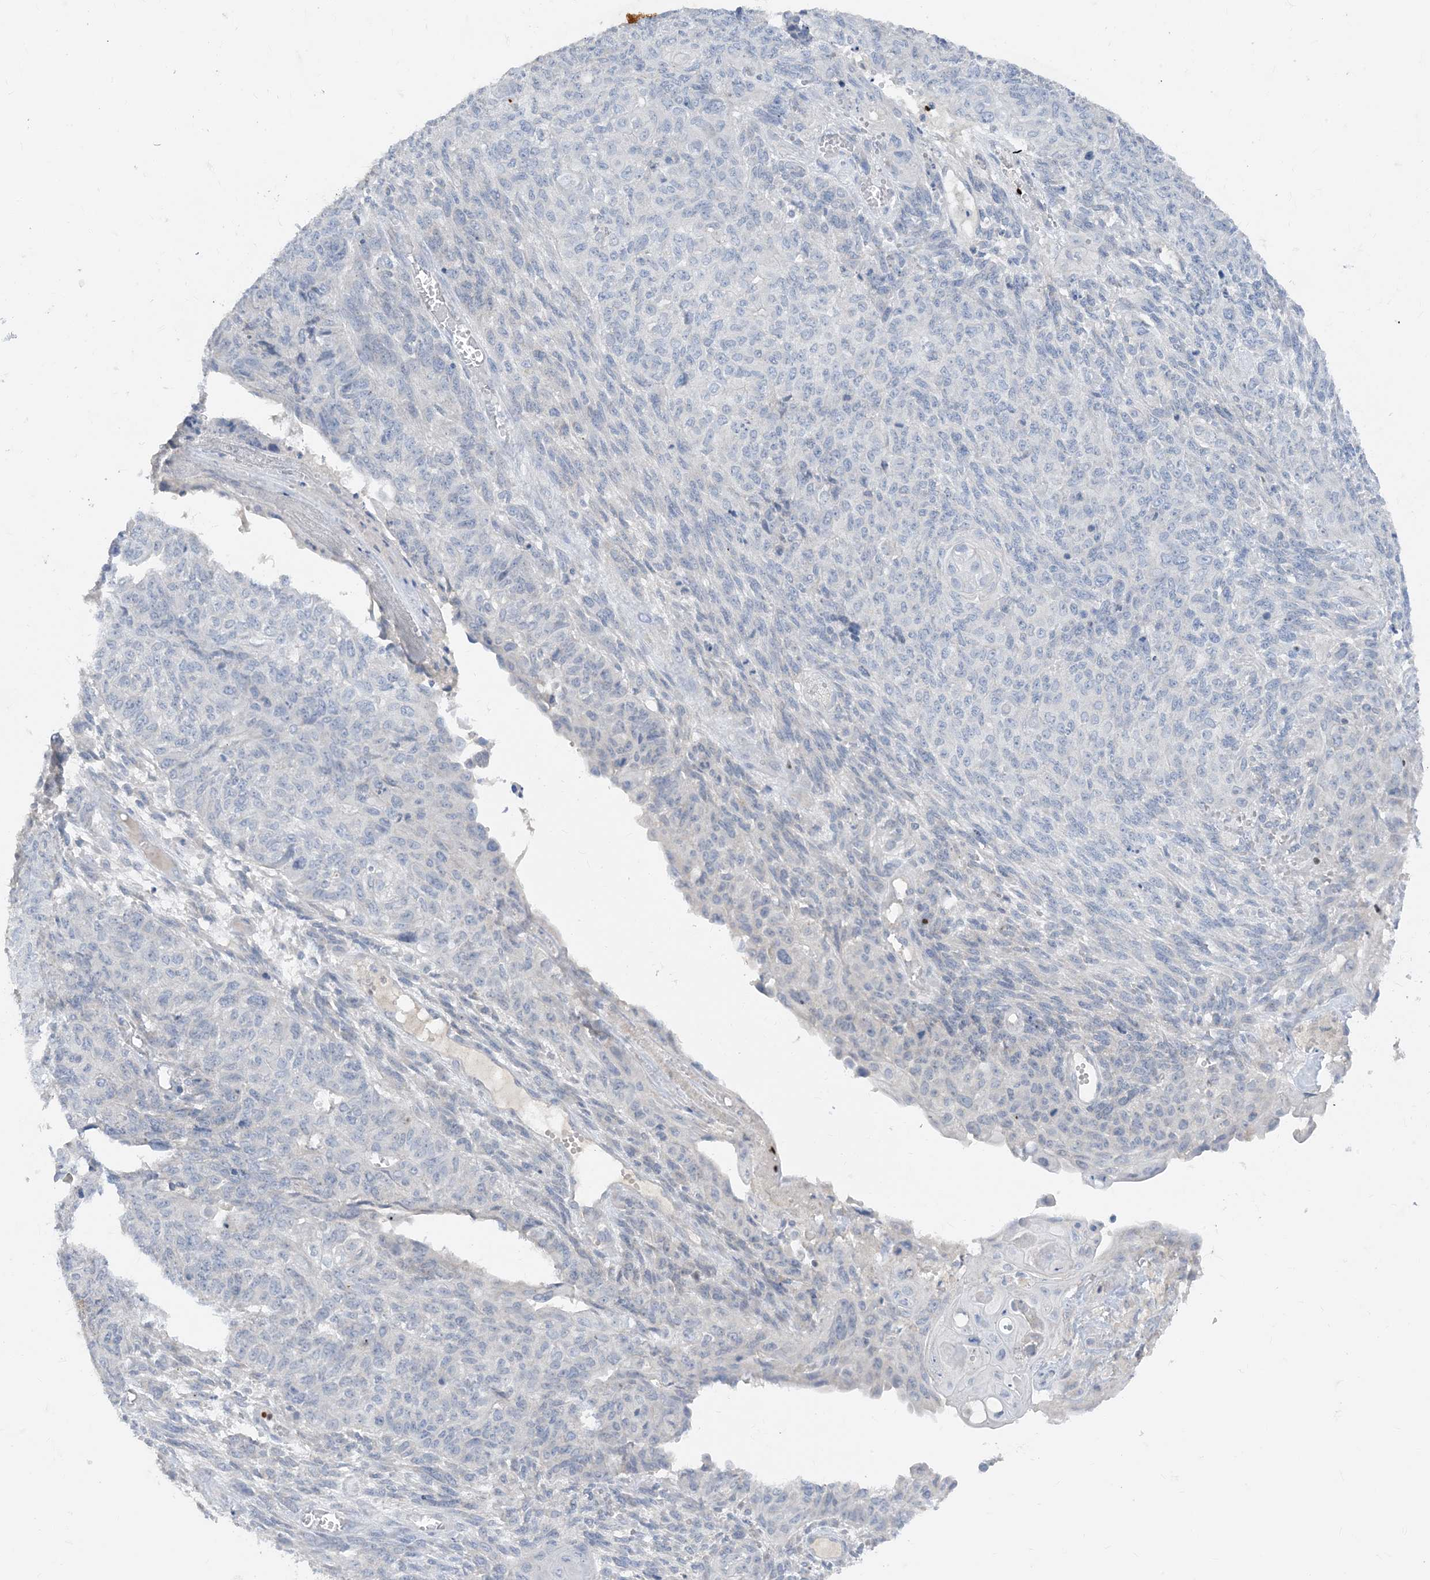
{"staining": {"intensity": "negative", "quantity": "none", "location": "none"}, "tissue": "endometrial cancer", "cell_type": "Tumor cells", "image_type": "cancer", "snomed": [{"axis": "morphology", "description": "Adenocarcinoma, NOS"}, {"axis": "topography", "description": "Endometrium"}], "caption": "Tumor cells show no significant expression in endometrial cancer.", "gene": "TBX21", "patient": {"sex": "female", "age": 32}}